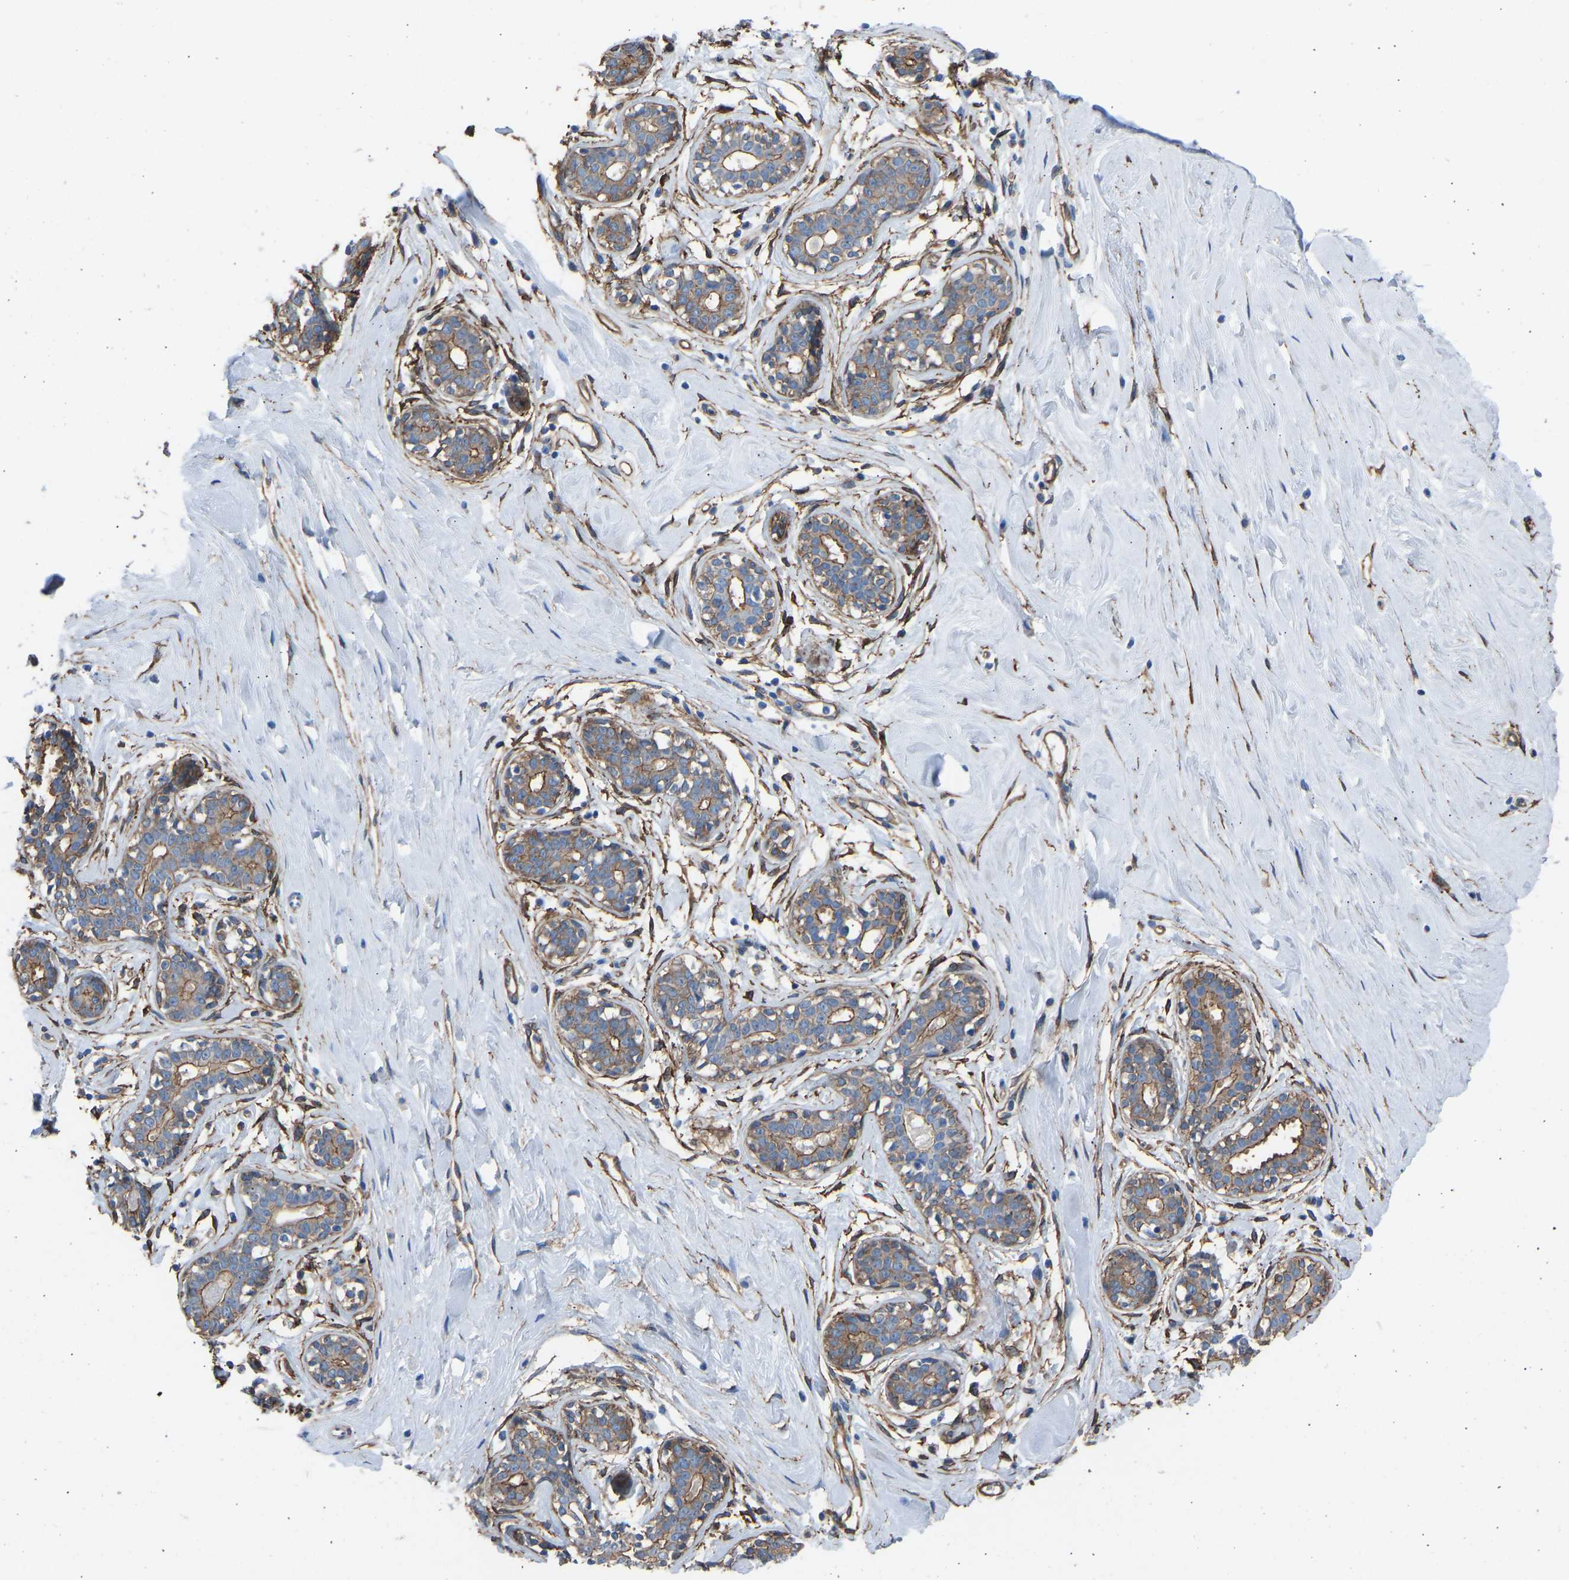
{"staining": {"intensity": "negative", "quantity": "none", "location": "none"}, "tissue": "breast", "cell_type": "Adipocytes", "image_type": "normal", "snomed": [{"axis": "morphology", "description": "Normal tissue, NOS"}, {"axis": "topography", "description": "Breast"}], "caption": "A high-resolution micrograph shows immunohistochemistry staining of benign breast, which displays no significant positivity in adipocytes.", "gene": "MYH10", "patient": {"sex": "female", "age": 23}}